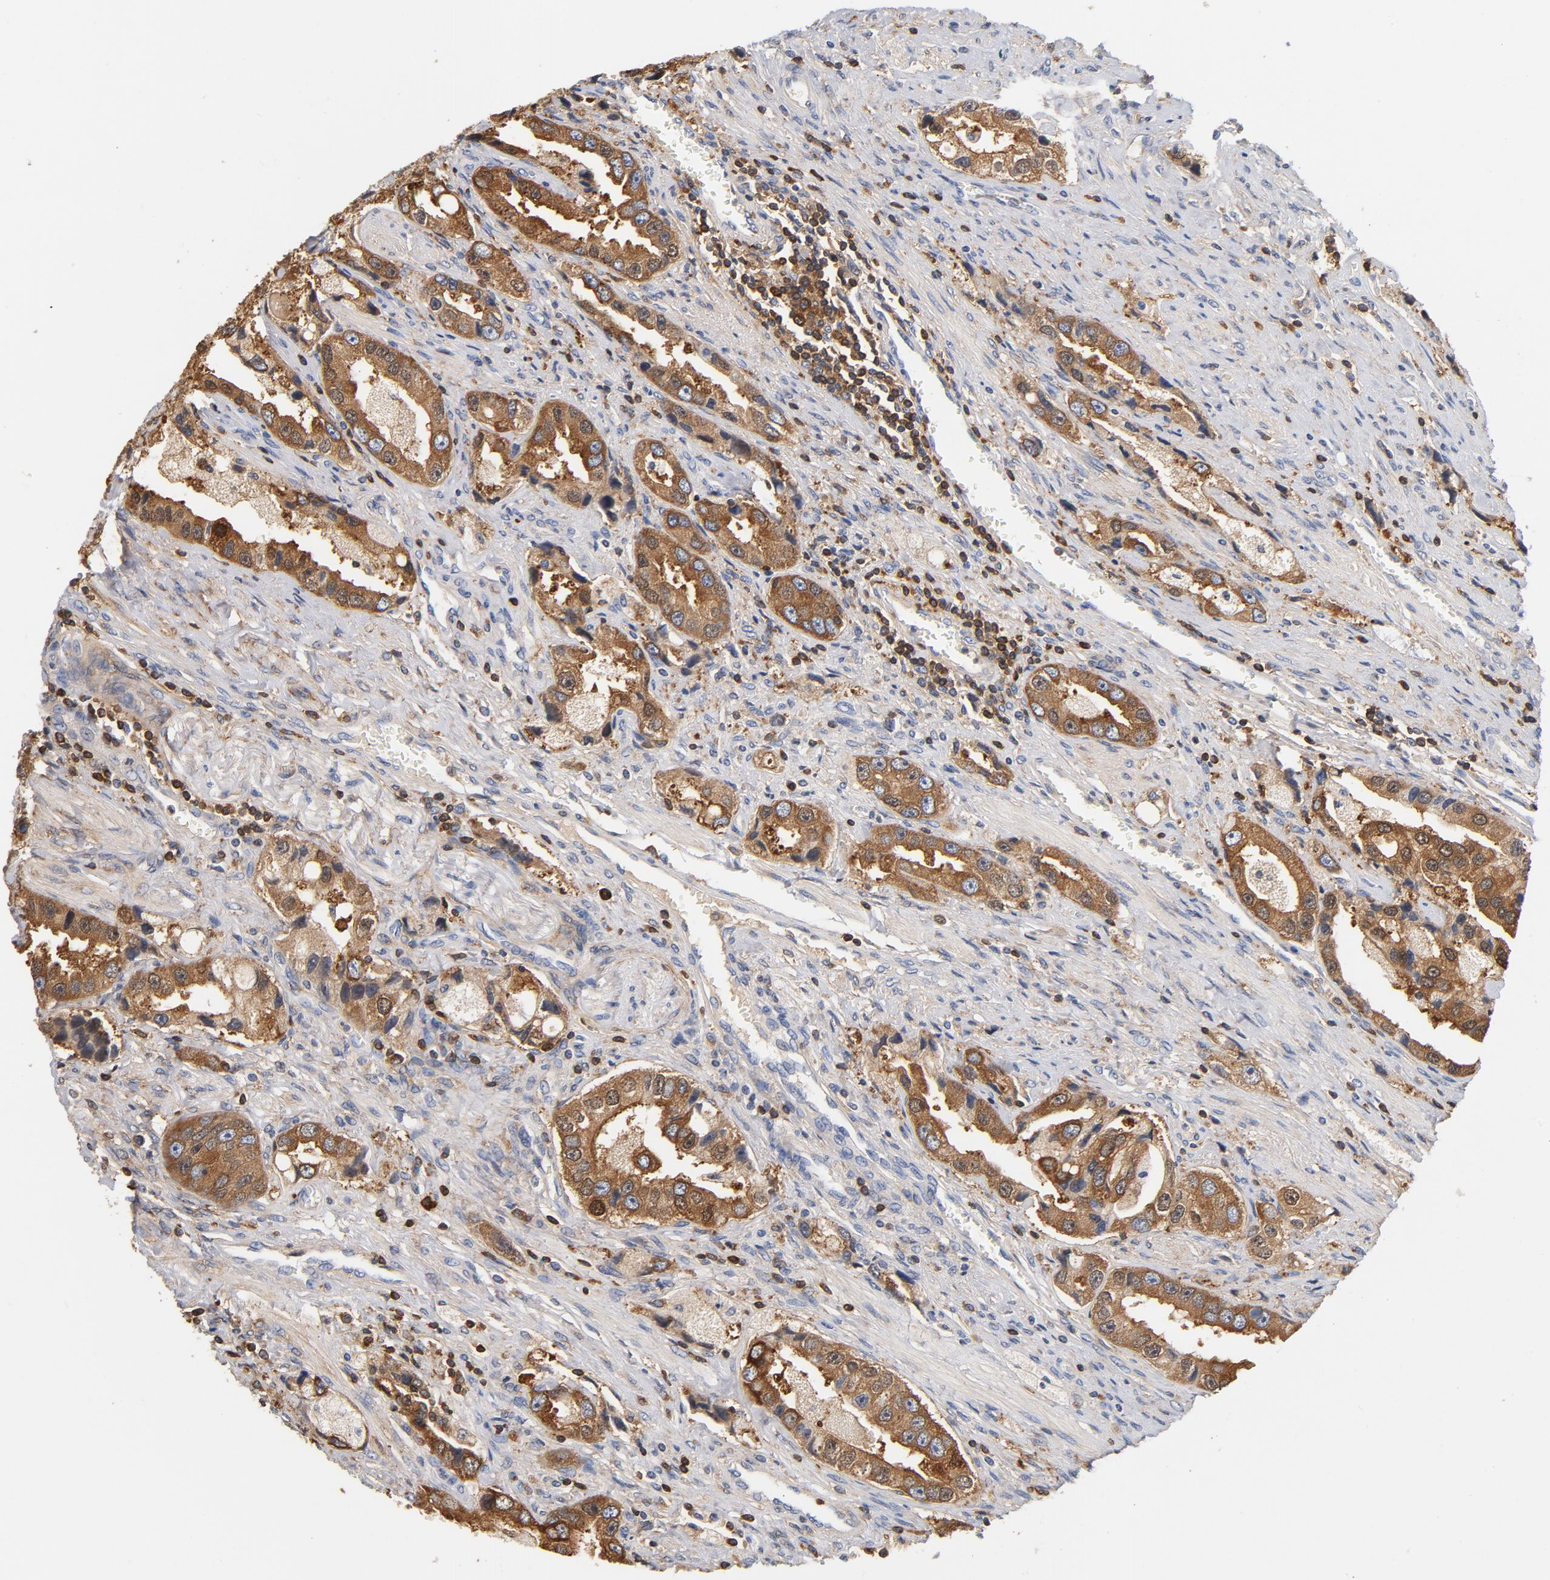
{"staining": {"intensity": "moderate", "quantity": ">75%", "location": "cytoplasmic/membranous"}, "tissue": "prostate cancer", "cell_type": "Tumor cells", "image_type": "cancer", "snomed": [{"axis": "morphology", "description": "Adenocarcinoma, High grade"}, {"axis": "topography", "description": "Prostate"}], "caption": "Prostate cancer stained with a protein marker shows moderate staining in tumor cells.", "gene": "EZR", "patient": {"sex": "male", "age": 63}}